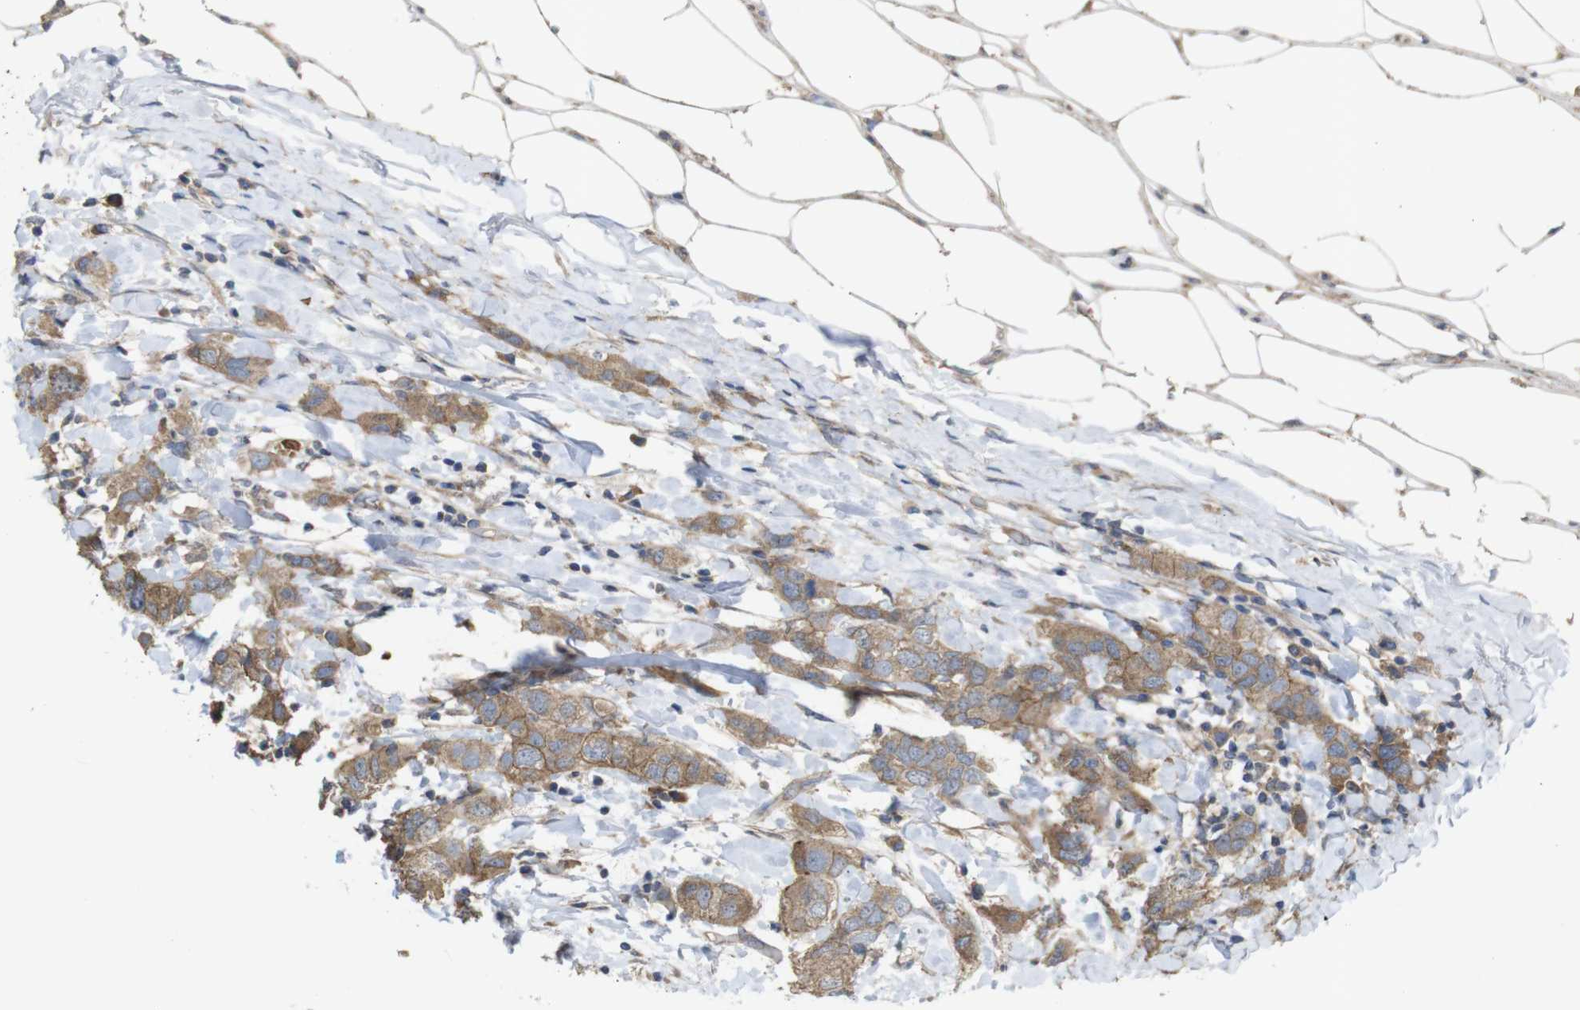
{"staining": {"intensity": "moderate", "quantity": ">75%", "location": "cytoplasmic/membranous"}, "tissue": "breast cancer", "cell_type": "Tumor cells", "image_type": "cancer", "snomed": [{"axis": "morphology", "description": "Duct carcinoma"}, {"axis": "topography", "description": "Breast"}], "caption": "IHC micrograph of breast cancer (infiltrating ductal carcinoma) stained for a protein (brown), which exhibits medium levels of moderate cytoplasmic/membranous expression in about >75% of tumor cells.", "gene": "KCNS3", "patient": {"sex": "female", "age": 50}}